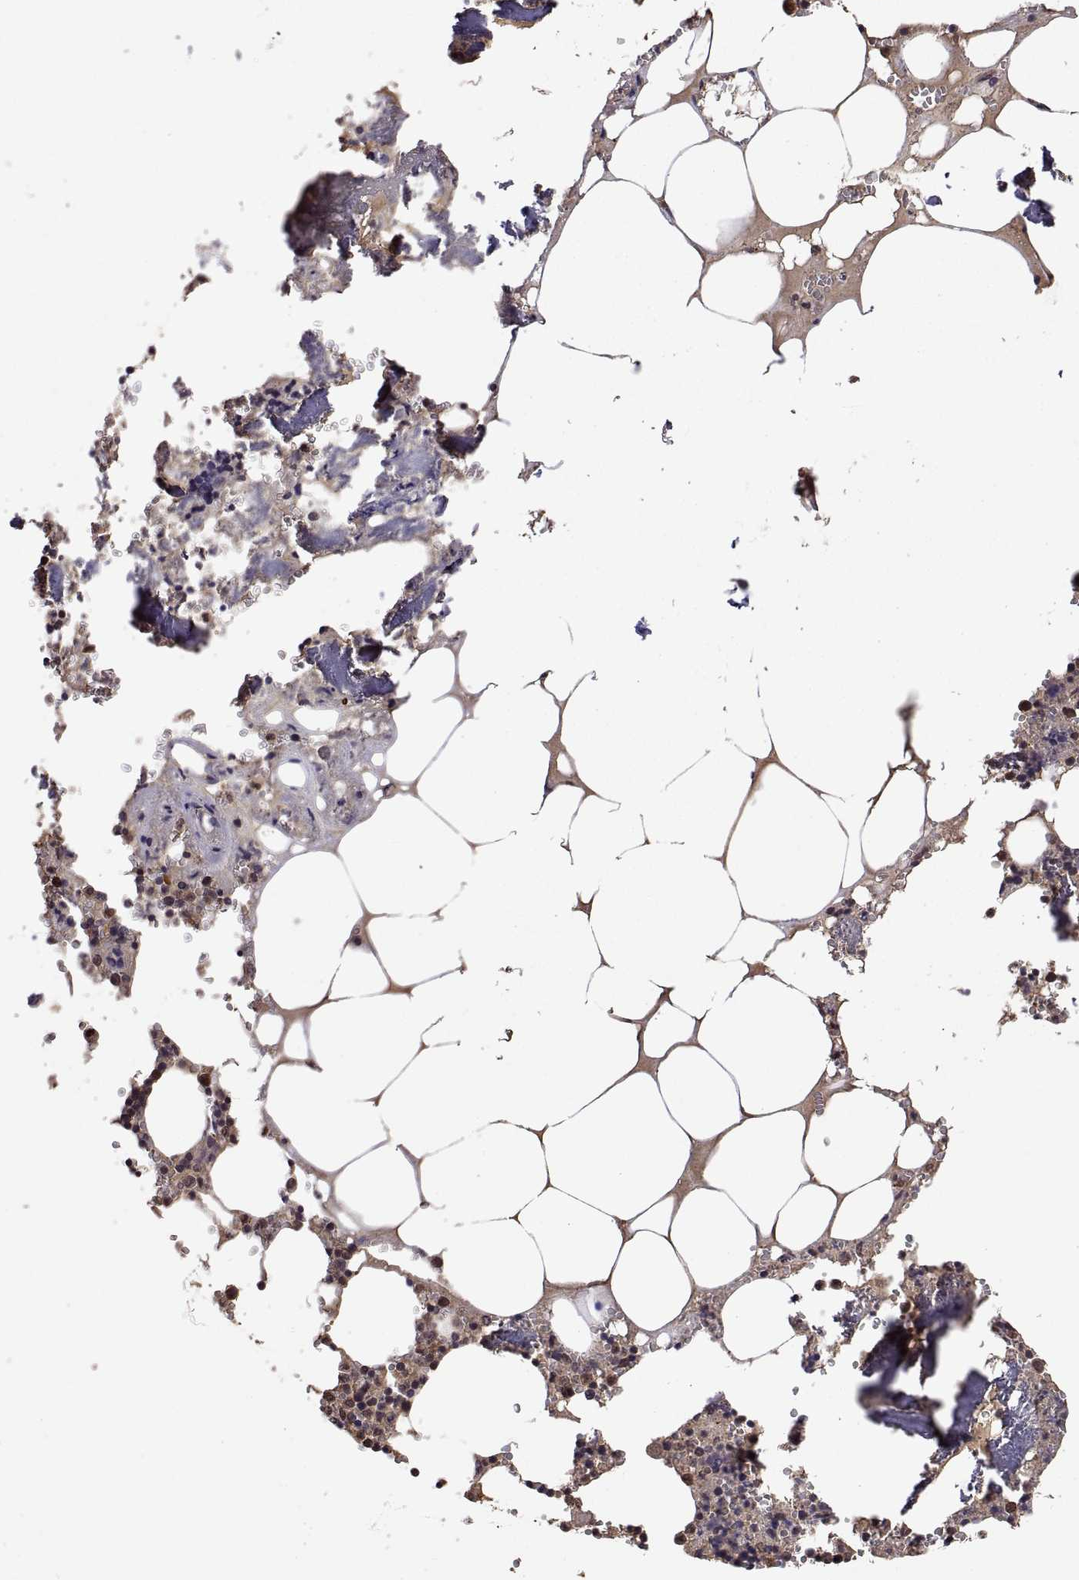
{"staining": {"intensity": "moderate", "quantity": "25%-75%", "location": "cytoplasmic/membranous,nuclear"}, "tissue": "bone marrow", "cell_type": "Hematopoietic cells", "image_type": "normal", "snomed": [{"axis": "morphology", "description": "Normal tissue, NOS"}, {"axis": "topography", "description": "Bone marrow"}], "caption": "Immunohistochemical staining of benign bone marrow demonstrates medium levels of moderate cytoplasmic/membranous,nuclear positivity in about 25%-75% of hematopoietic cells.", "gene": "ZNRF2", "patient": {"sex": "male", "age": 54}}